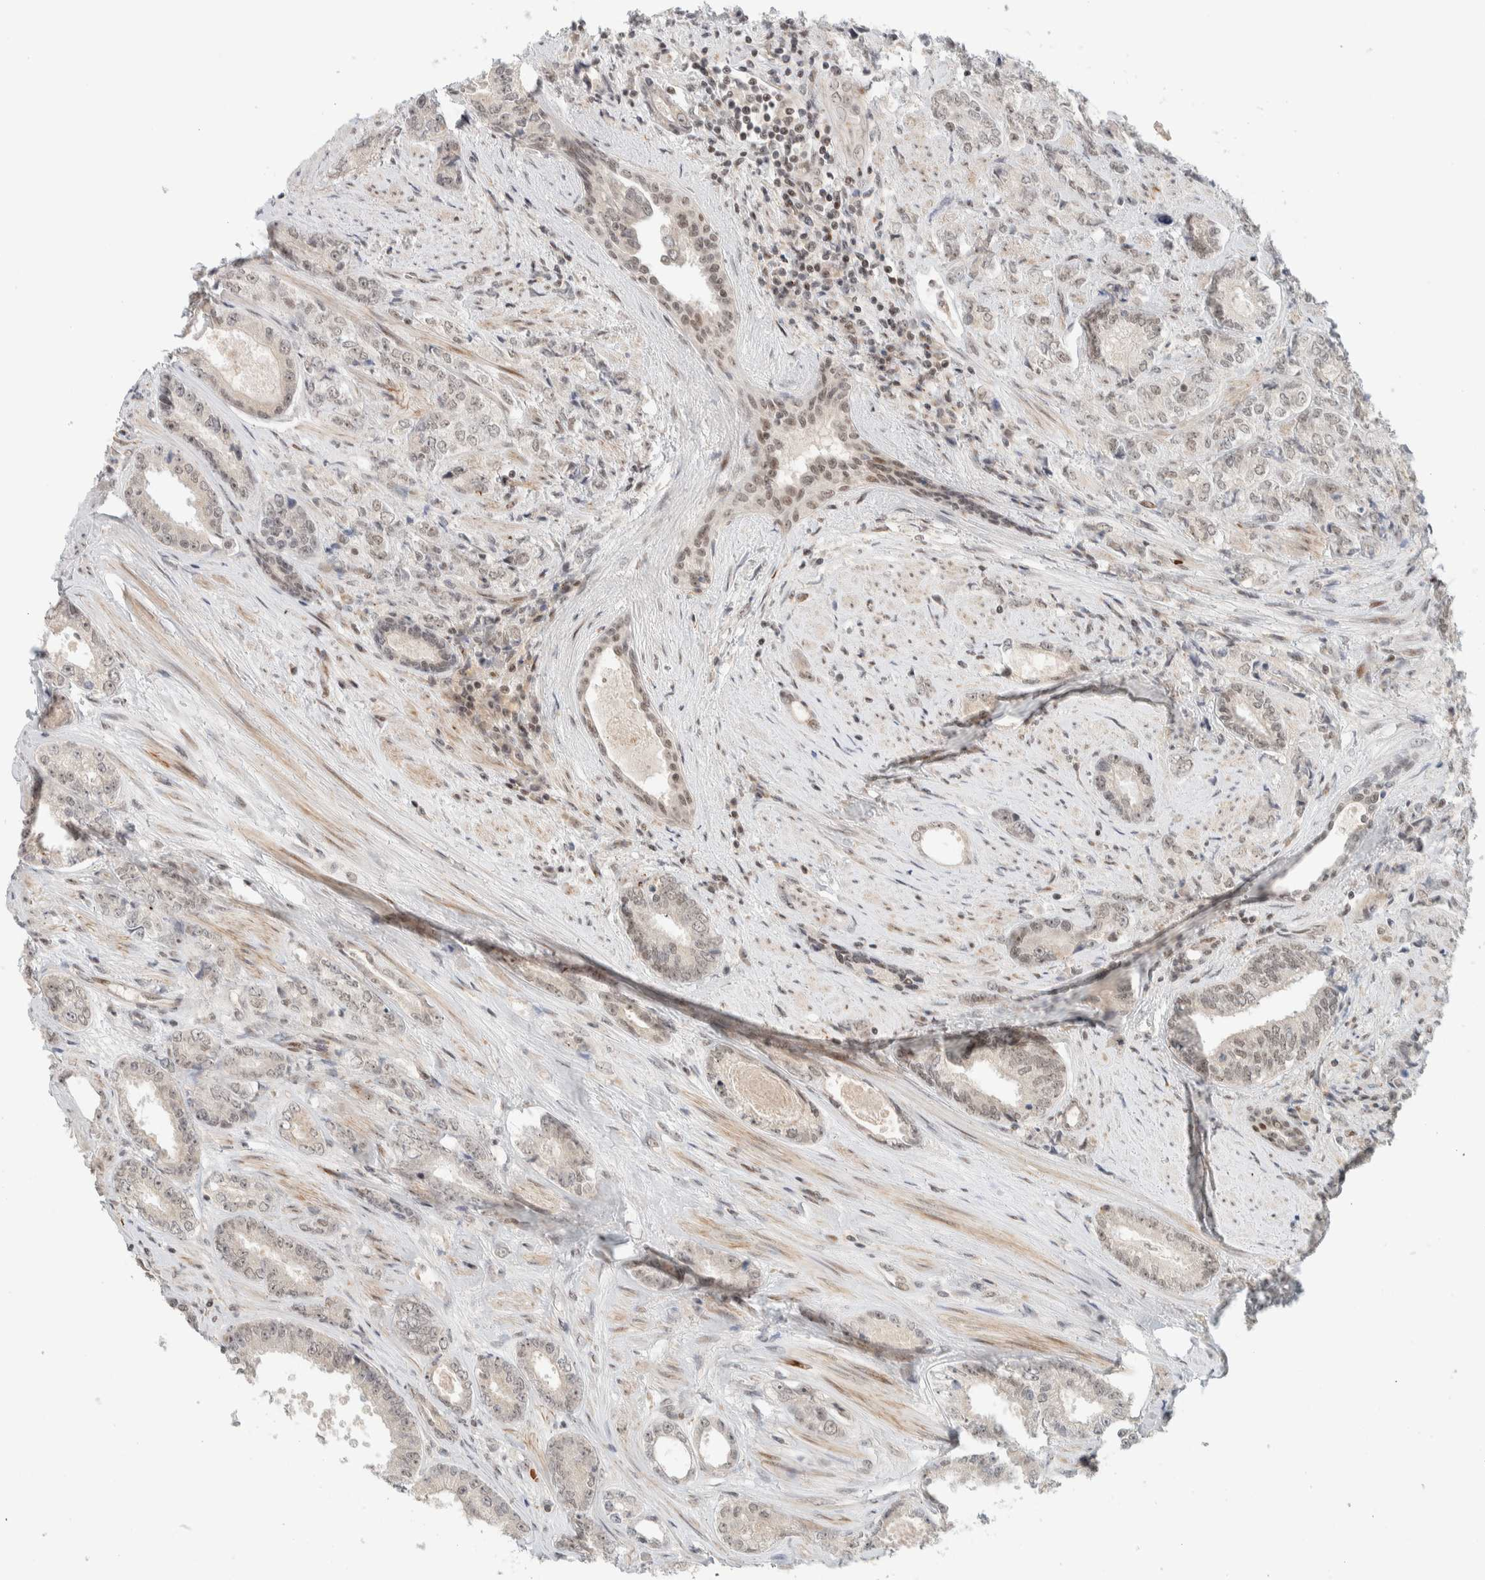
{"staining": {"intensity": "moderate", "quantity": "25%-75%", "location": "nuclear"}, "tissue": "prostate cancer", "cell_type": "Tumor cells", "image_type": "cancer", "snomed": [{"axis": "morphology", "description": "Adenocarcinoma, High grade"}, {"axis": "topography", "description": "Prostate"}], "caption": "Prostate cancer stained for a protein (brown) demonstrates moderate nuclear positive positivity in approximately 25%-75% of tumor cells.", "gene": "ZBTB2", "patient": {"sex": "male", "age": 61}}